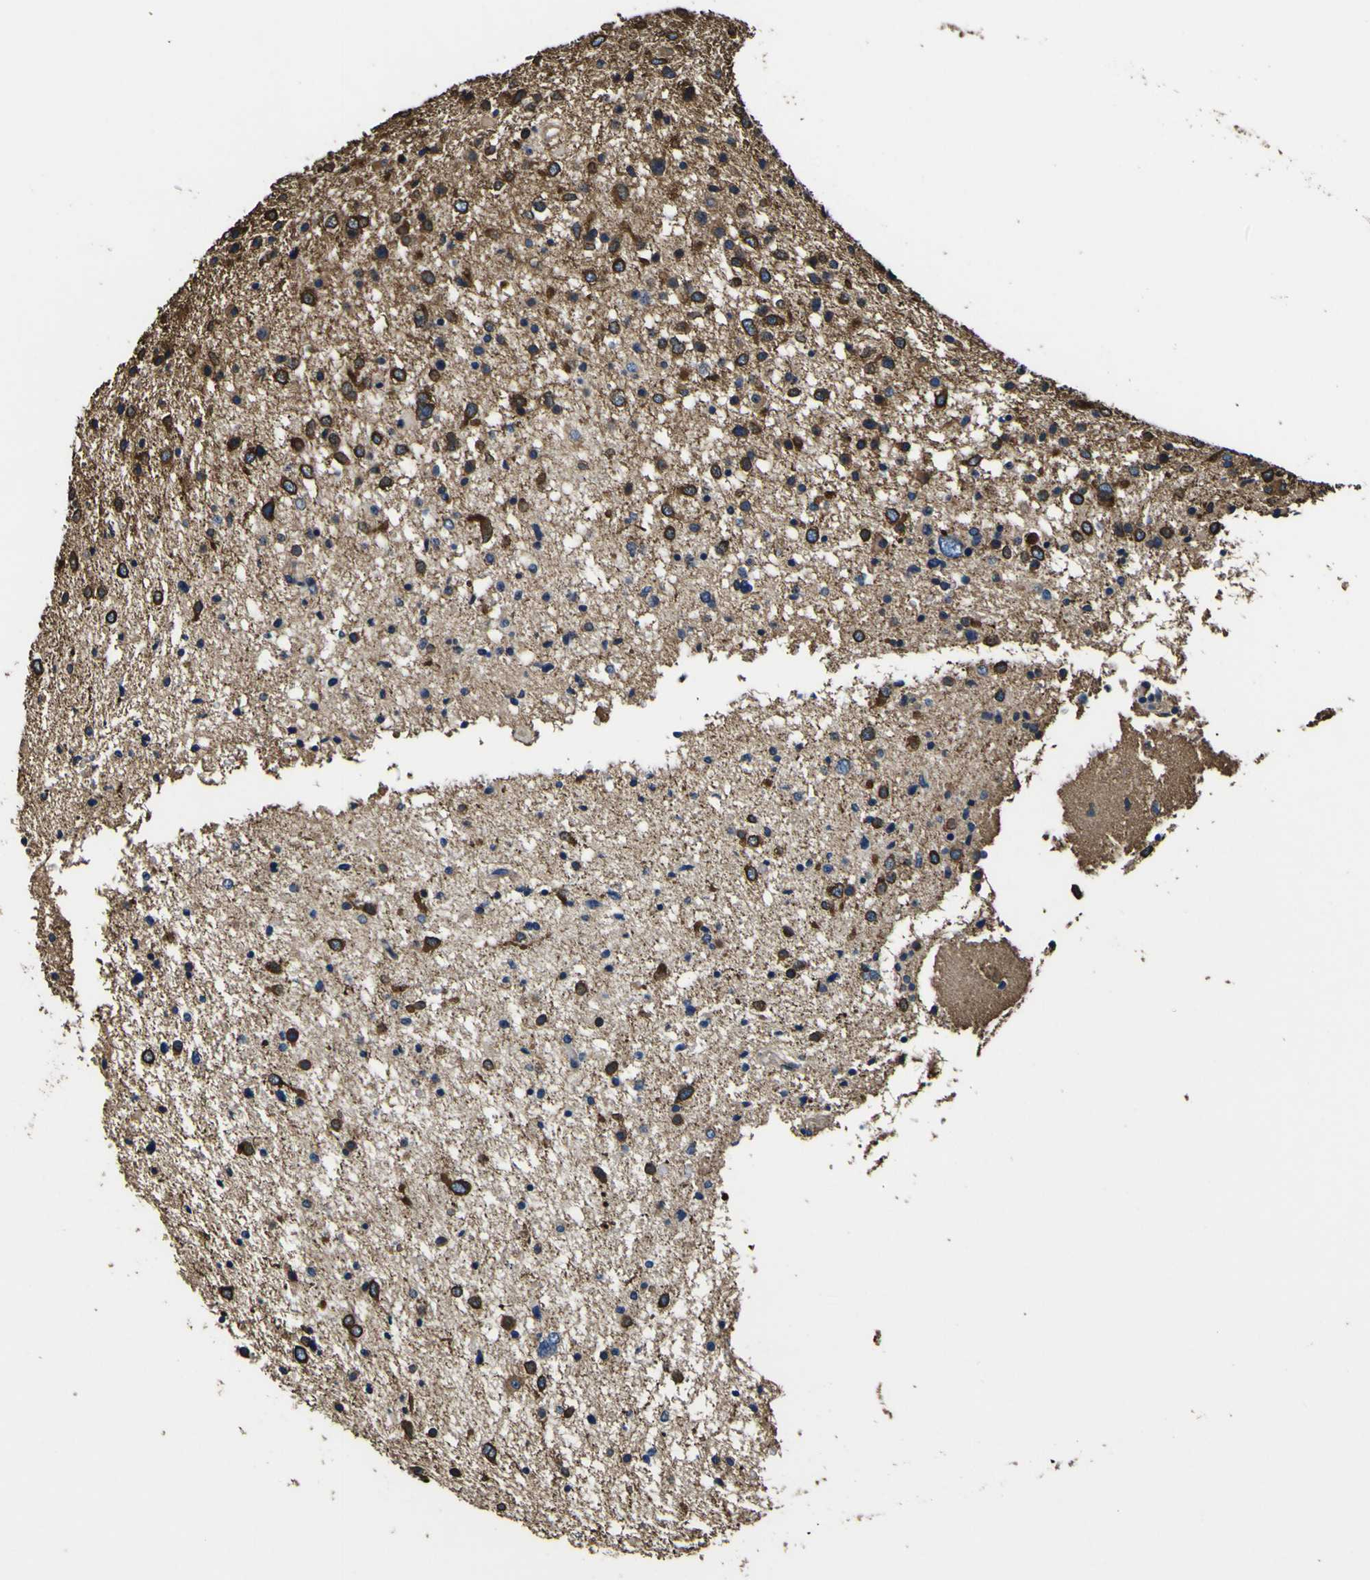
{"staining": {"intensity": "strong", "quantity": ">75%", "location": "cytoplasmic/membranous"}, "tissue": "glioma", "cell_type": "Tumor cells", "image_type": "cancer", "snomed": [{"axis": "morphology", "description": "Glioma, malignant, Low grade"}, {"axis": "topography", "description": "Brain"}], "caption": "A brown stain labels strong cytoplasmic/membranous positivity of a protein in low-grade glioma (malignant) tumor cells. Using DAB (brown) and hematoxylin (blue) stains, captured at high magnification using brightfield microscopy.", "gene": "TUBA1B", "patient": {"sex": "female", "age": 37}}